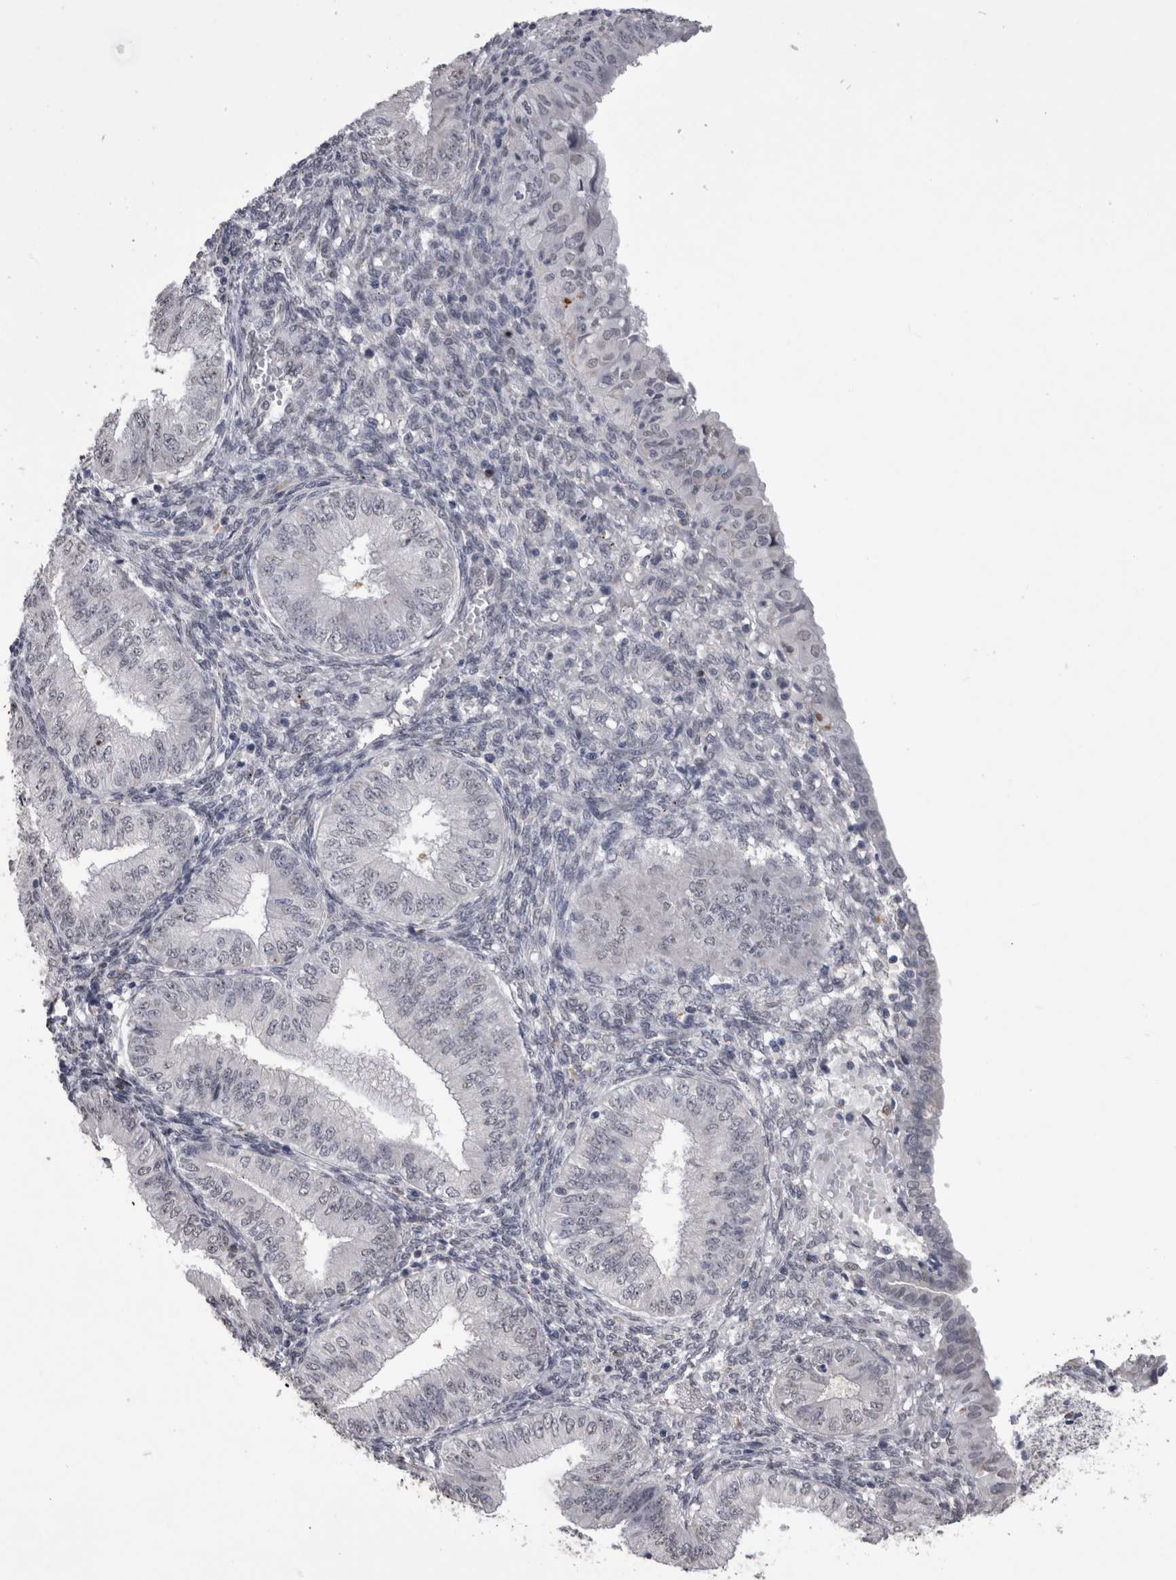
{"staining": {"intensity": "negative", "quantity": "none", "location": "none"}, "tissue": "endometrial cancer", "cell_type": "Tumor cells", "image_type": "cancer", "snomed": [{"axis": "morphology", "description": "Normal tissue, NOS"}, {"axis": "morphology", "description": "Adenocarcinoma, NOS"}, {"axis": "topography", "description": "Endometrium"}], "caption": "Tumor cells are negative for brown protein staining in endometrial cancer.", "gene": "PAX5", "patient": {"sex": "female", "age": 53}}